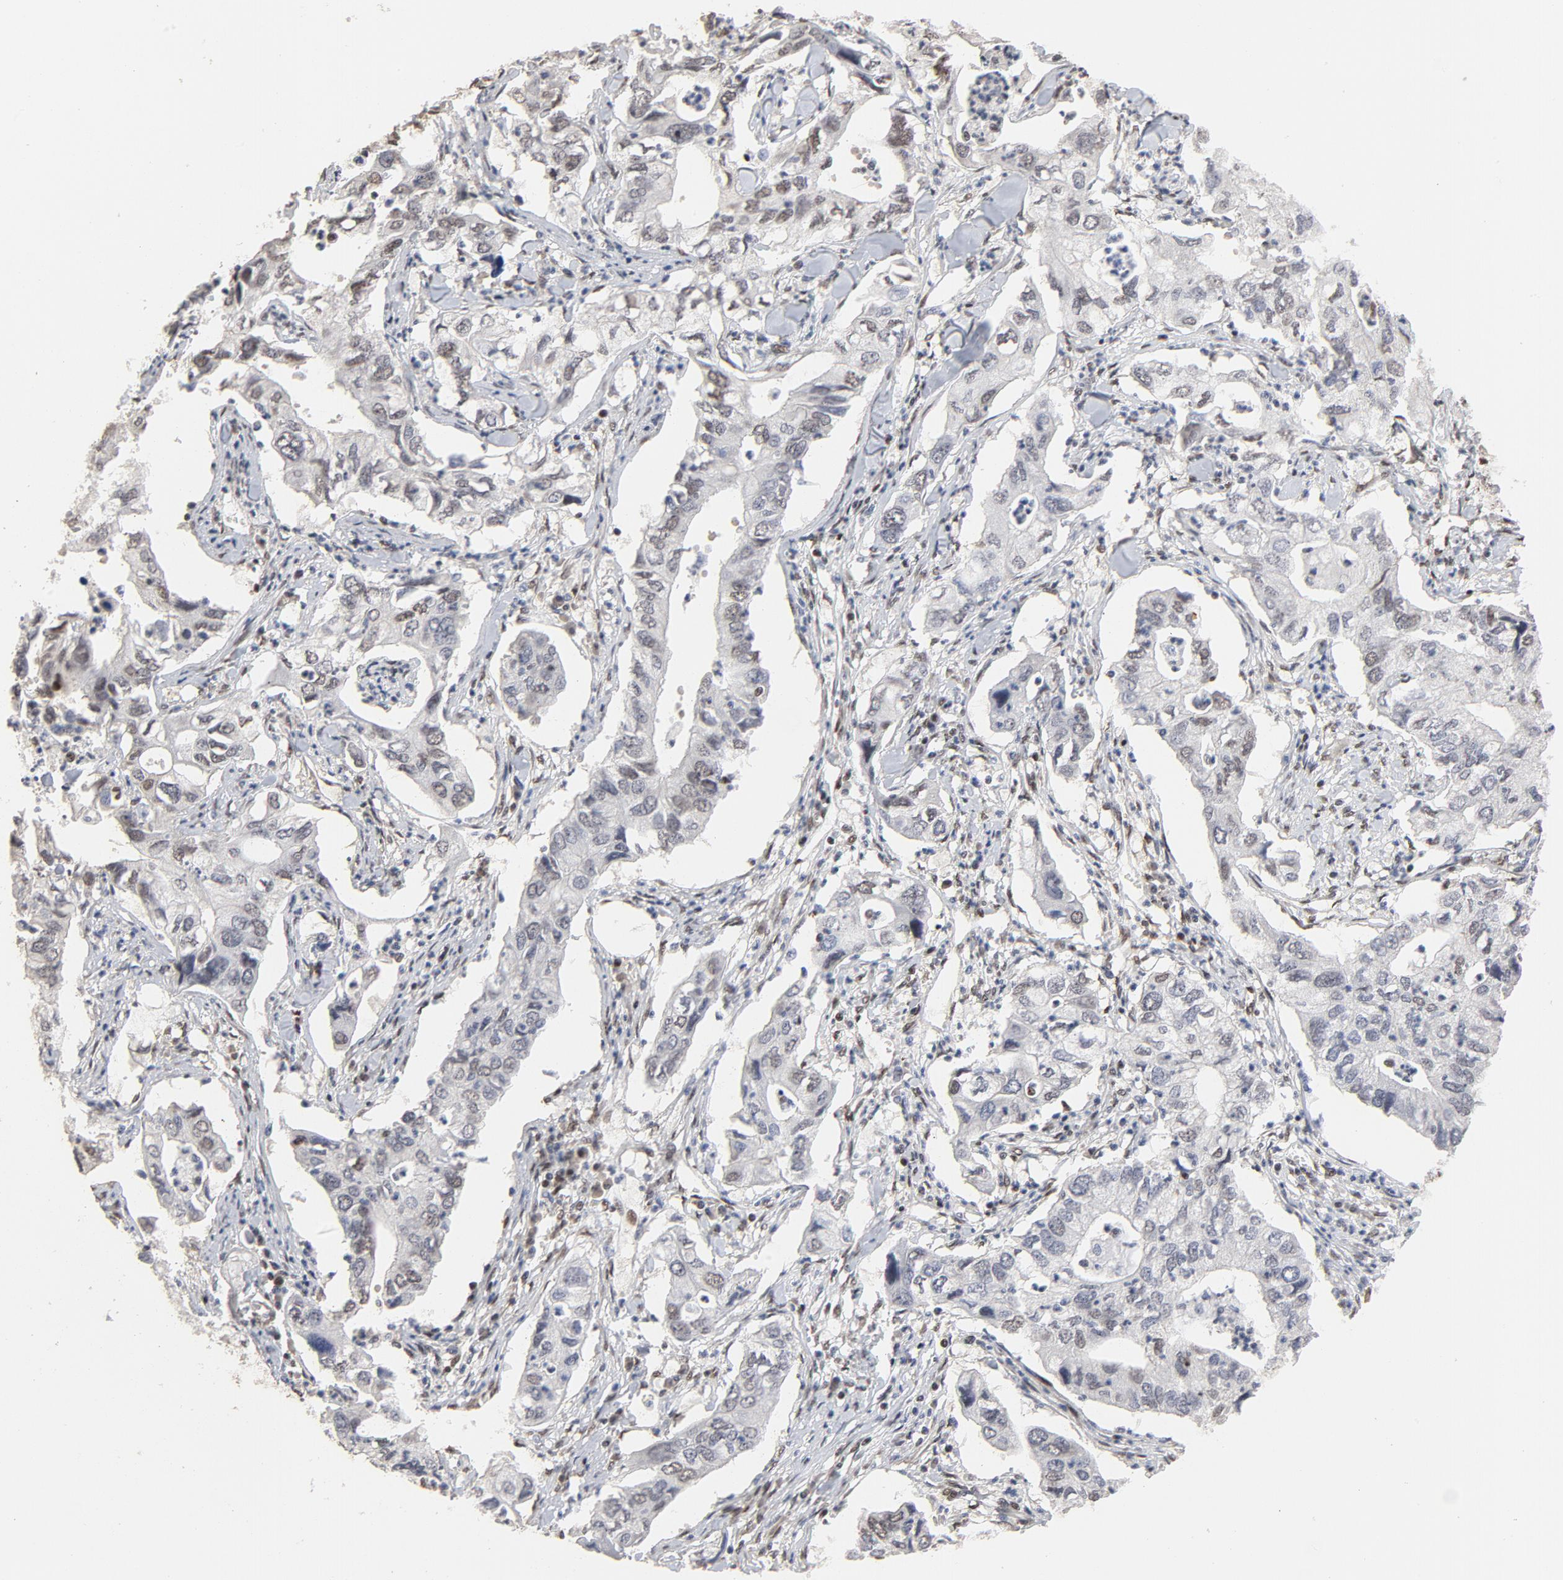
{"staining": {"intensity": "weak", "quantity": "25%-75%", "location": "nuclear"}, "tissue": "lung cancer", "cell_type": "Tumor cells", "image_type": "cancer", "snomed": [{"axis": "morphology", "description": "Adenocarcinoma, NOS"}, {"axis": "topography", "description": "Lung"}], "caption": "Lung cancer (adenocarcinoma) stained for a protein (brown) demonstrates weak nuclear positive positivity in approximately 25%-75% of tumor cells.", "gene": "TP53RK", "patient": {"sex": "male", "age": 48}}